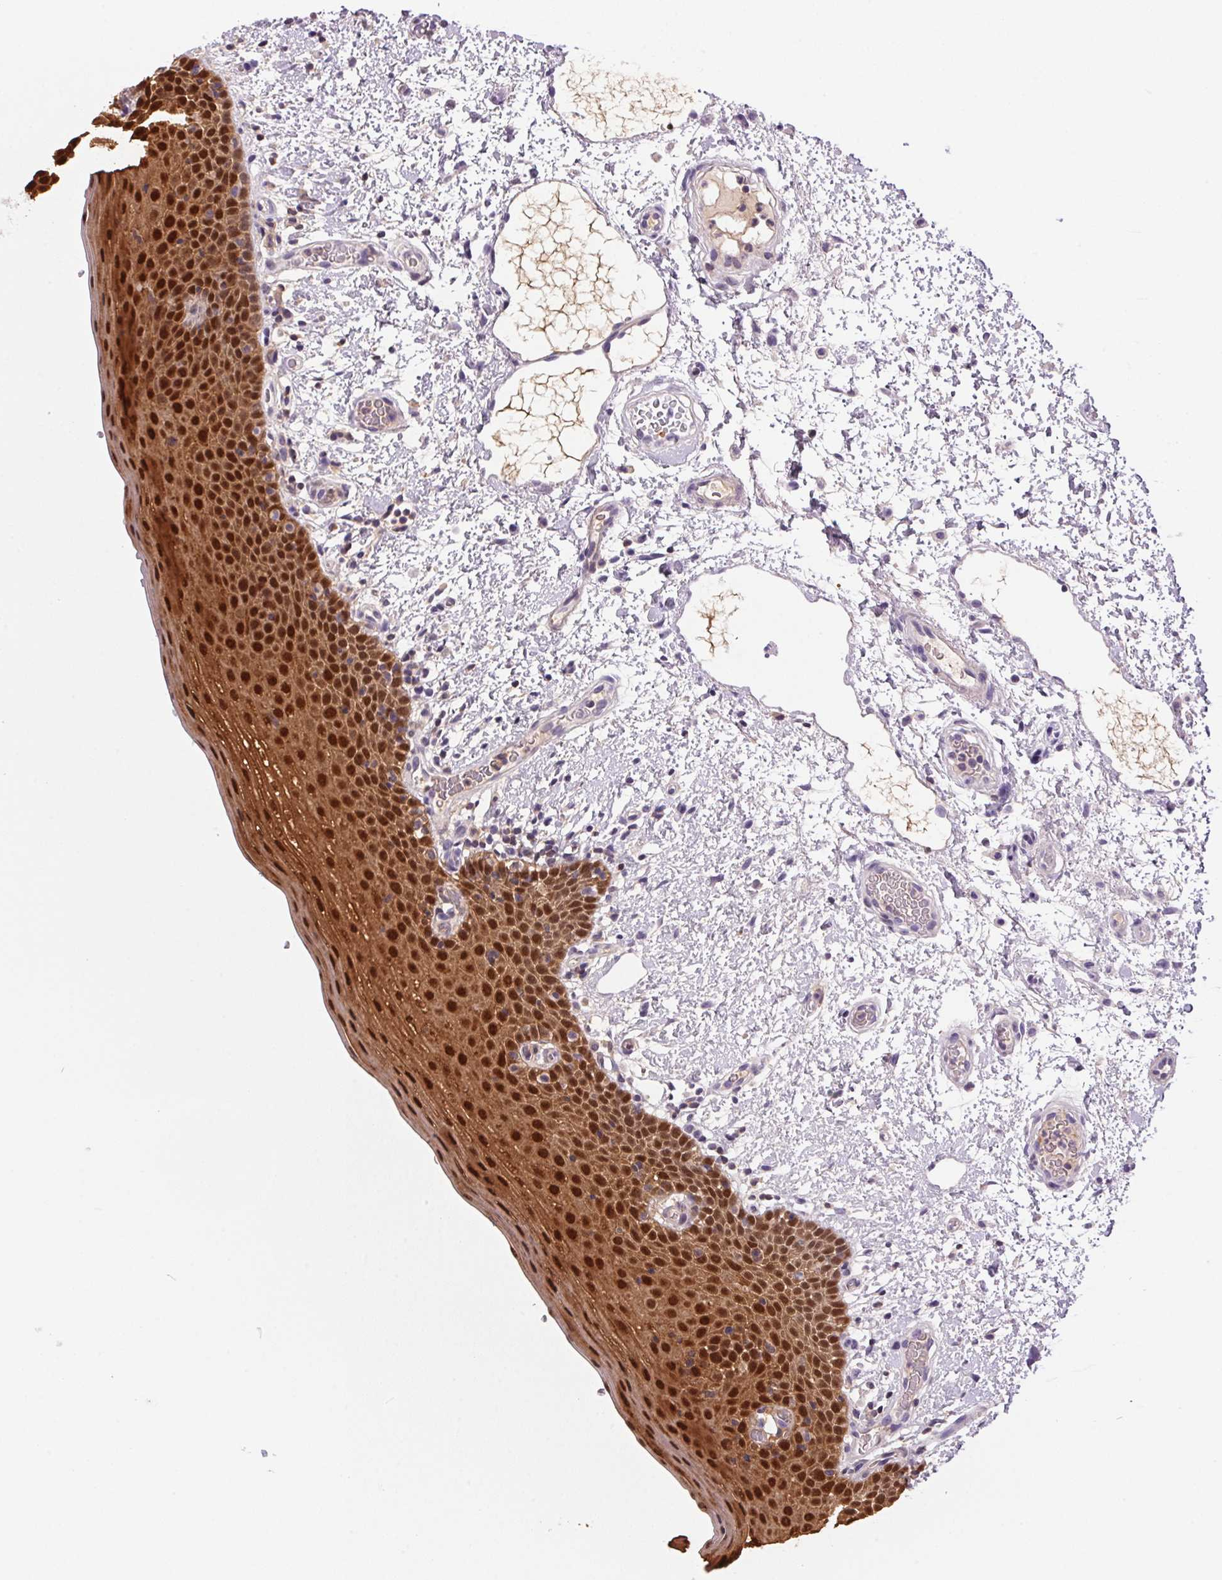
{"staining": {"intensity": "strong", "quantity": ">75%", "location": "cytoplasmic/membranous,nuclear"}, "tissue": "oral mucosa", "cell_type": "Squamous epithelial cells", "image_type": "normal", "snomed": [{"axis": "morphology", "description": "Normal tissue, NOS"}, {"axis": "topography", "description": "Oral tissue"}, {"axis": "topography", "description": "Head-Neck"}], "caption": "IHC of benign oral mucosa displays high levels of strong cytoplasmic/membranous,nuclear positivity in about >75% of squamous epithelial cells.", "gene": "S100A2", "patient": {"sex": "female", "age": 55}}